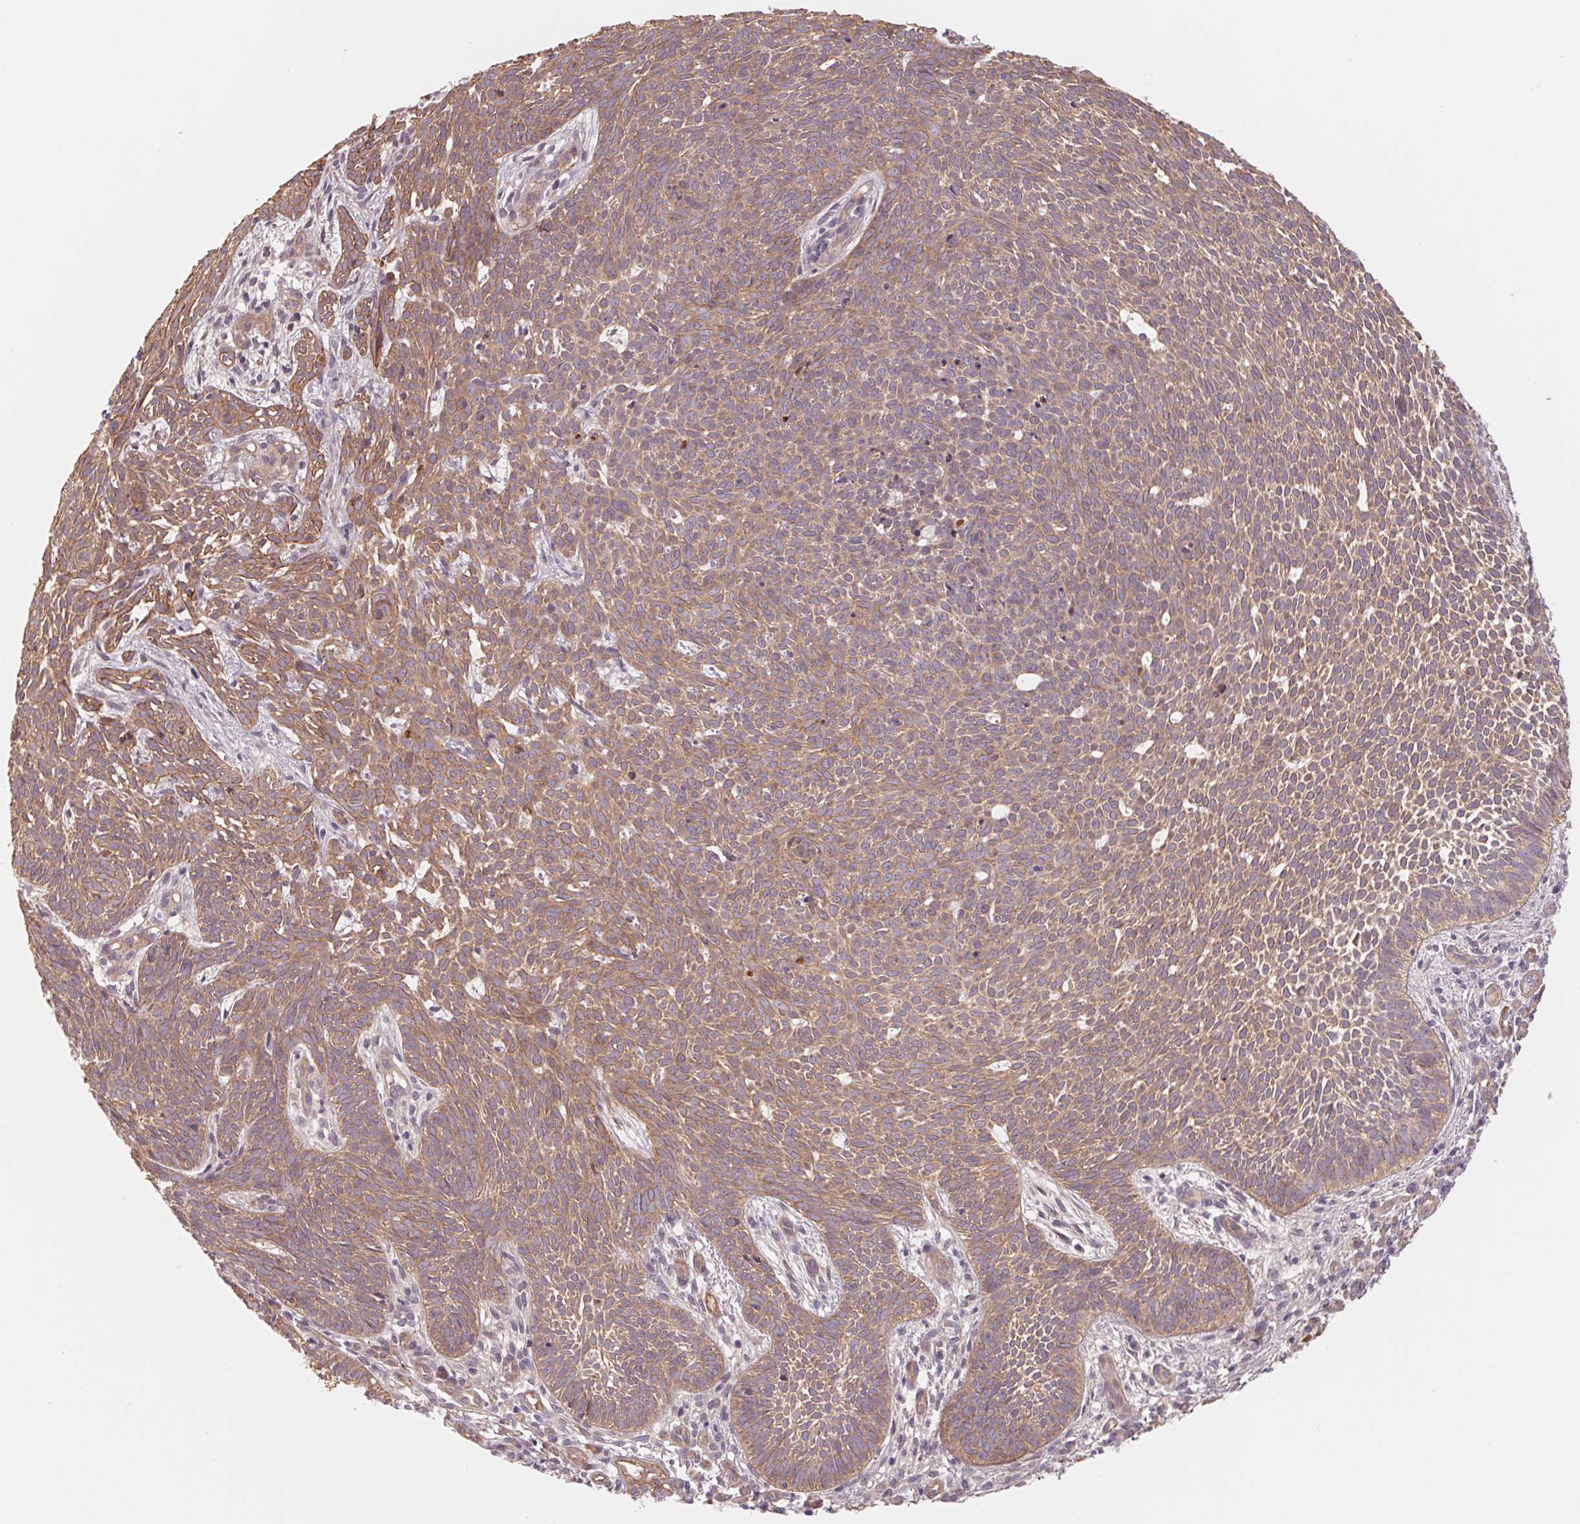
{"staining": {"intensity": "moderate", "quantity": ">75%", "location": "cytoplasmic/membranous"}, "tissue": "skin cancer", "cell_type": "Tumor cells", "image_type": "cancer", "snomed": [{"axis": "morphology", "description": "Basal cell carcinoma"}, {"axis": "topography", "description": "Skin"}], "caption": "Approximately >75% of tumor cells in skin cancer (basal cell carcinoma) exhibit moderate cytoplasmic/membranous protein positivity as visualized by brown immunohistochemical staining.", "gene": "CCDC112", "patient": {"sex": "male", "age": 59}}